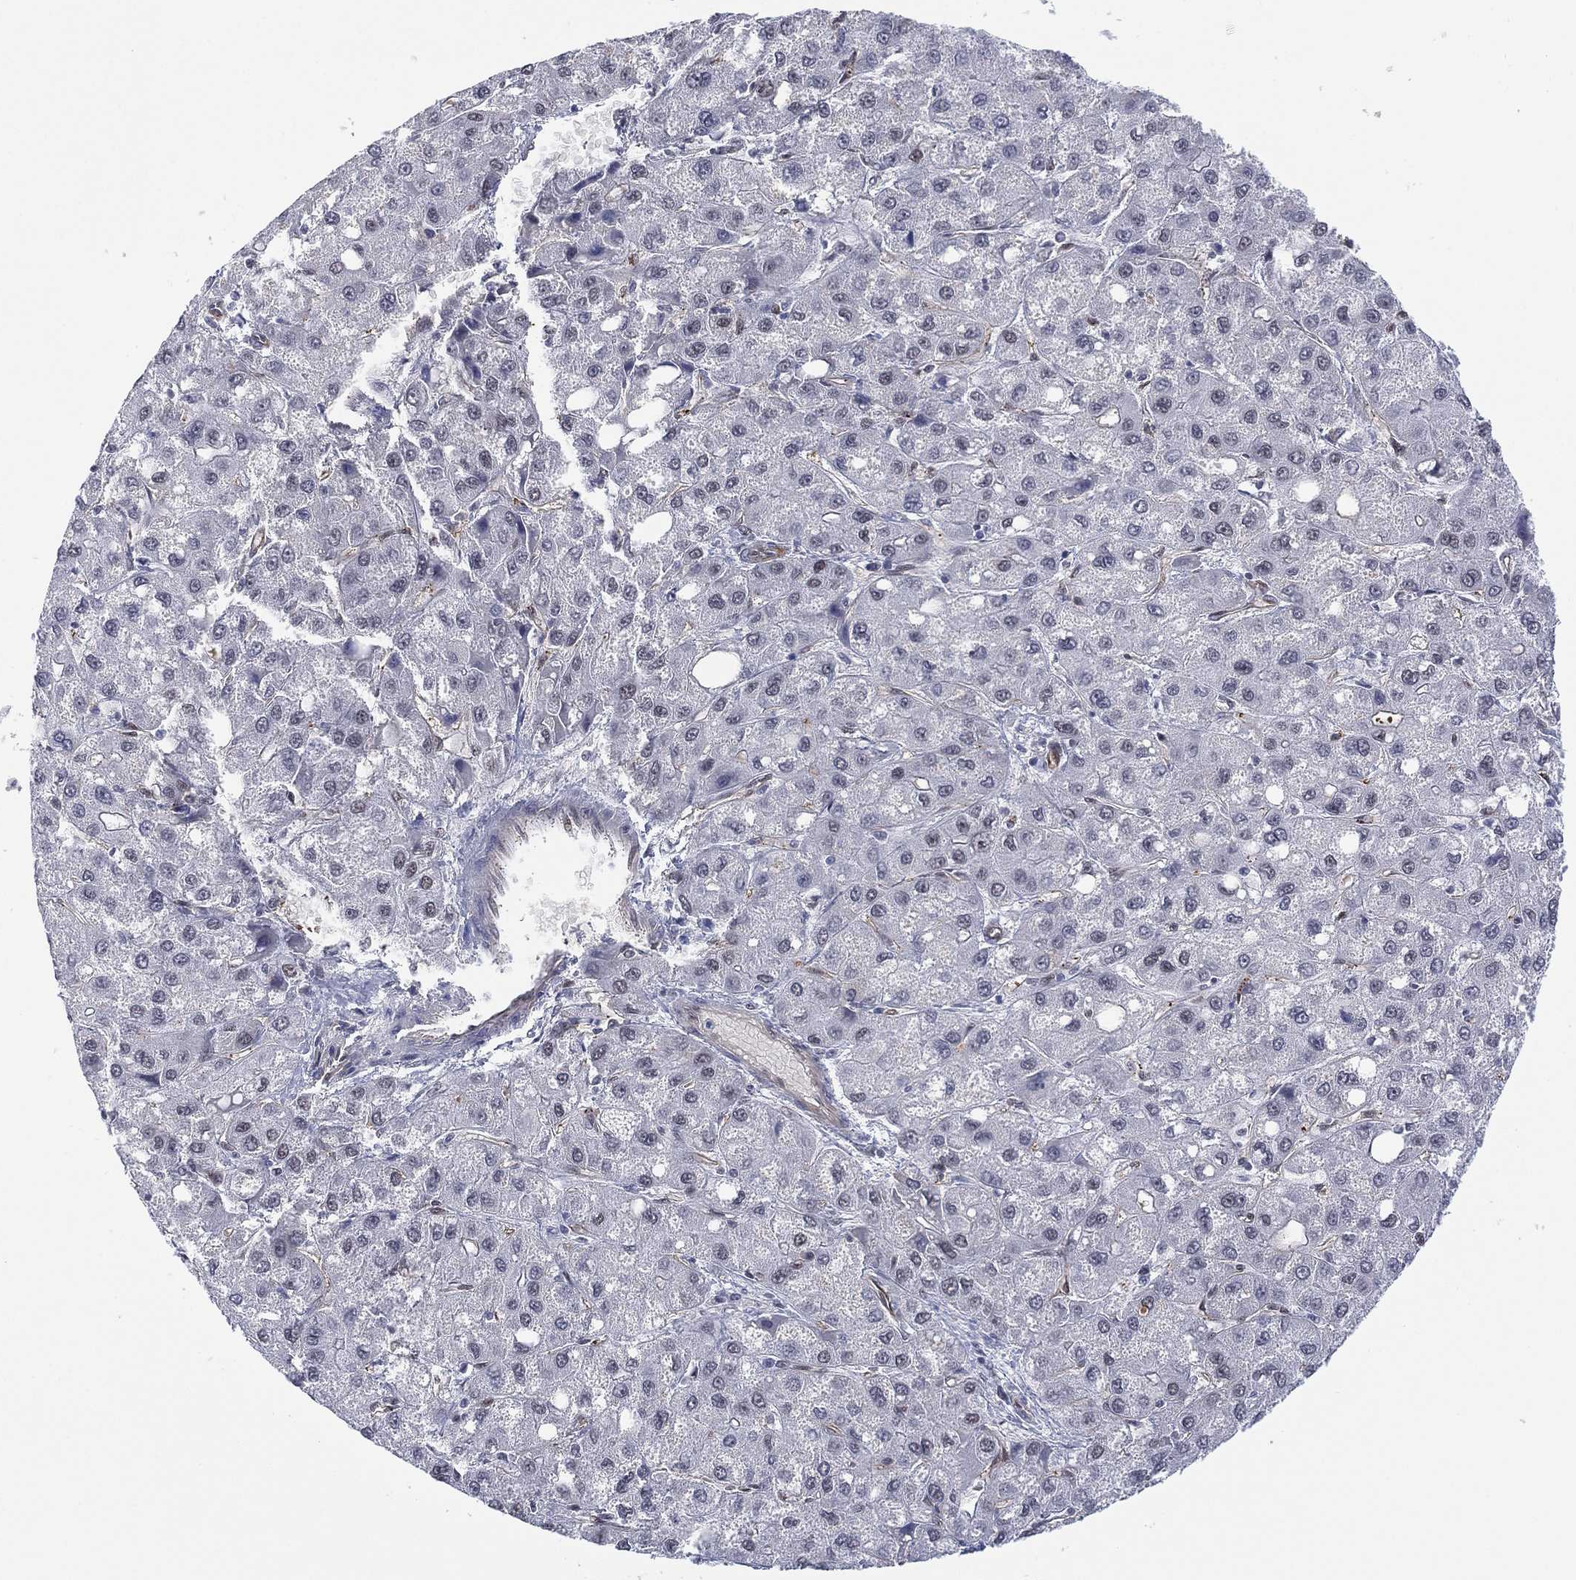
{"staining": {"intensity": "negative", "quantity": "none", "location": "none"}, "tissue": "liver cancer", "cell_type": "Tumor cells", "image_type": "cancer", "snomed": [{"axis": "morphology", "description": "Carcinoma, Hepatocellular, NOS"}, {"axis": "topography", "description": "Liver"}], "caption": "A histopathology image of hepatocellular carcinoma (liver) stained for a protein shows no brown staining in tumor cells.", "gene": "GSE1", "patient": {"sex": "male", "age": 73}}